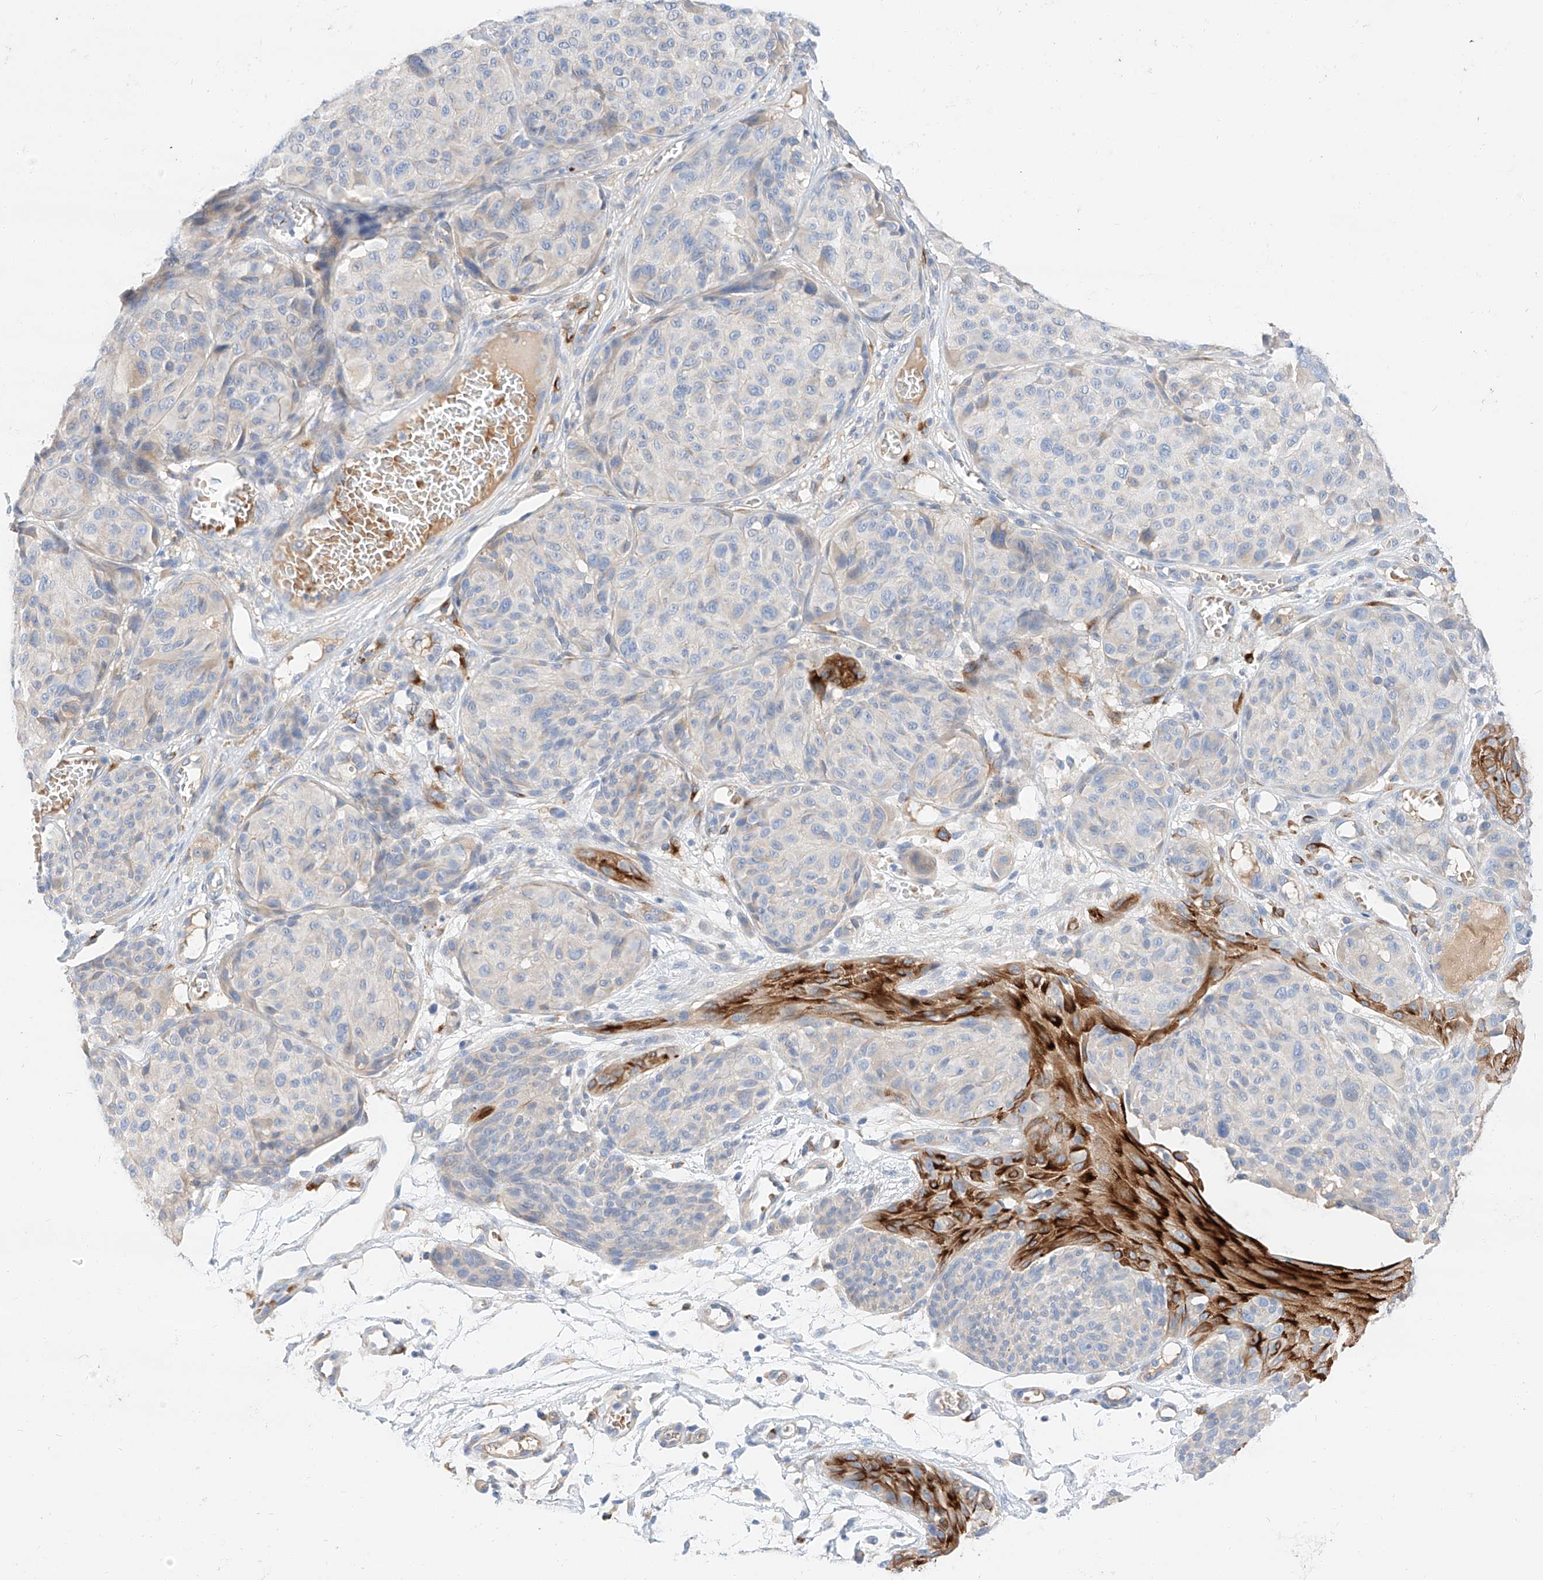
{"staining": {"intensity": "negative", "quantity": "none", "location": "none"}, "tissue": "melanoma", "cell_type": "Tumor cells", "image_type": "cancer", "snomed": [{"axis": "morphology", "description": "Malignant melanoma, NOS"}, {"axis": "topography", "description": "Skin"}], "caption": "DAB immunohistochemical staining of human melanoma demonstrates no significant staining in tumor cells.", "gene": "MAP7", "patient": {"sex": "male", "age": 83}}